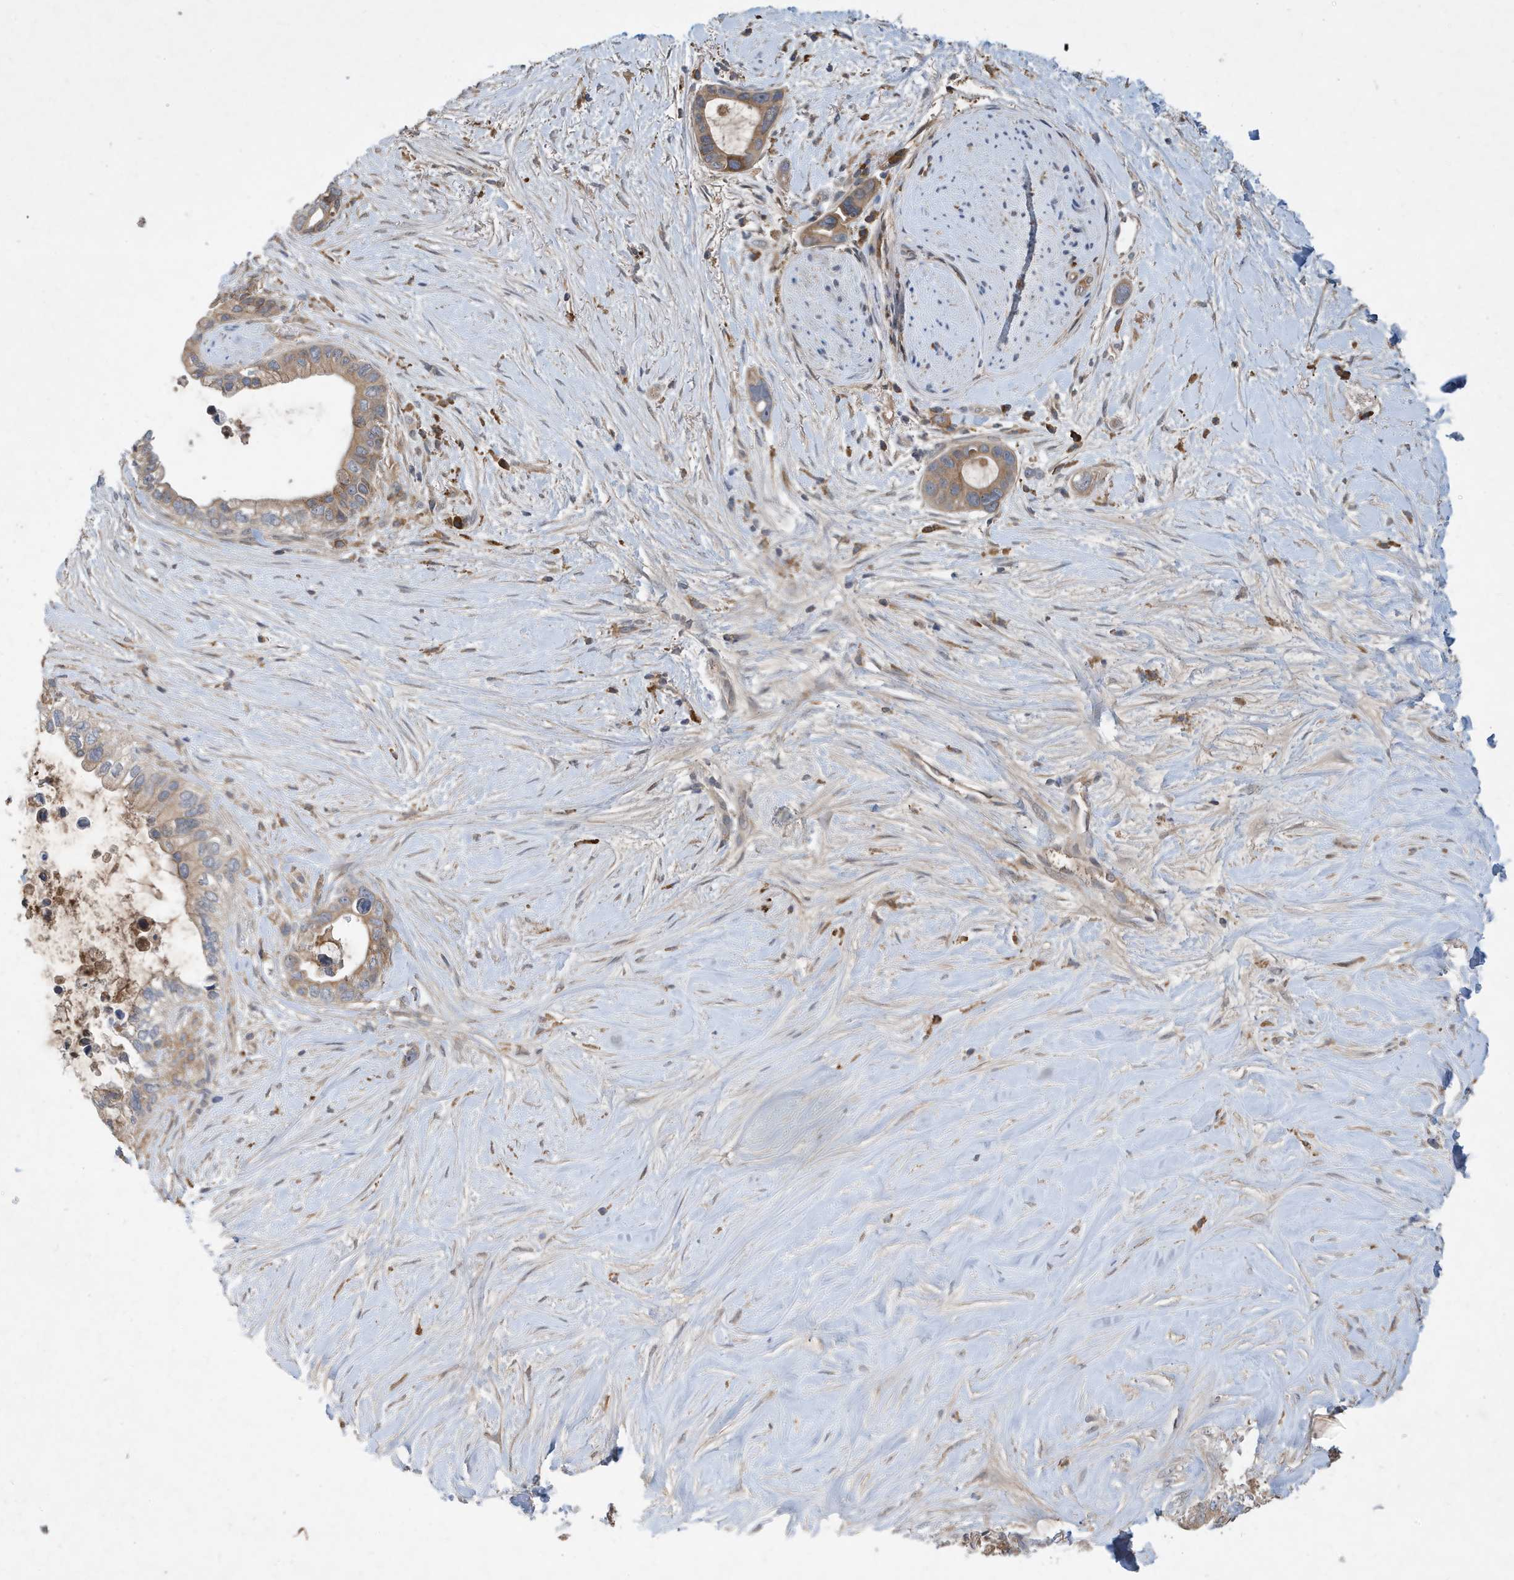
{"staining": {"intensity": "moderate", "quantity": ">75%", "location": "cytoplasmic/membranous"}, "tissue": "pancreatic cancer", "cell_type": "Tumor cells", "image_type": "cancer", "snomed": [{"axis": "morphology", "description": "Adenocarcinoma, NOS"}, {"axis": "topography", "description": "Pancreas"}], "caption": "Adenocarcinoma (pancreatic) tissue displays moderate cytoplasmic/membranous staining in about >75% of tumor cells (IHC, brightfield microscopy, high magnification).", "gene": "STK19", "patient": {"sex": "female", "age": 72}}